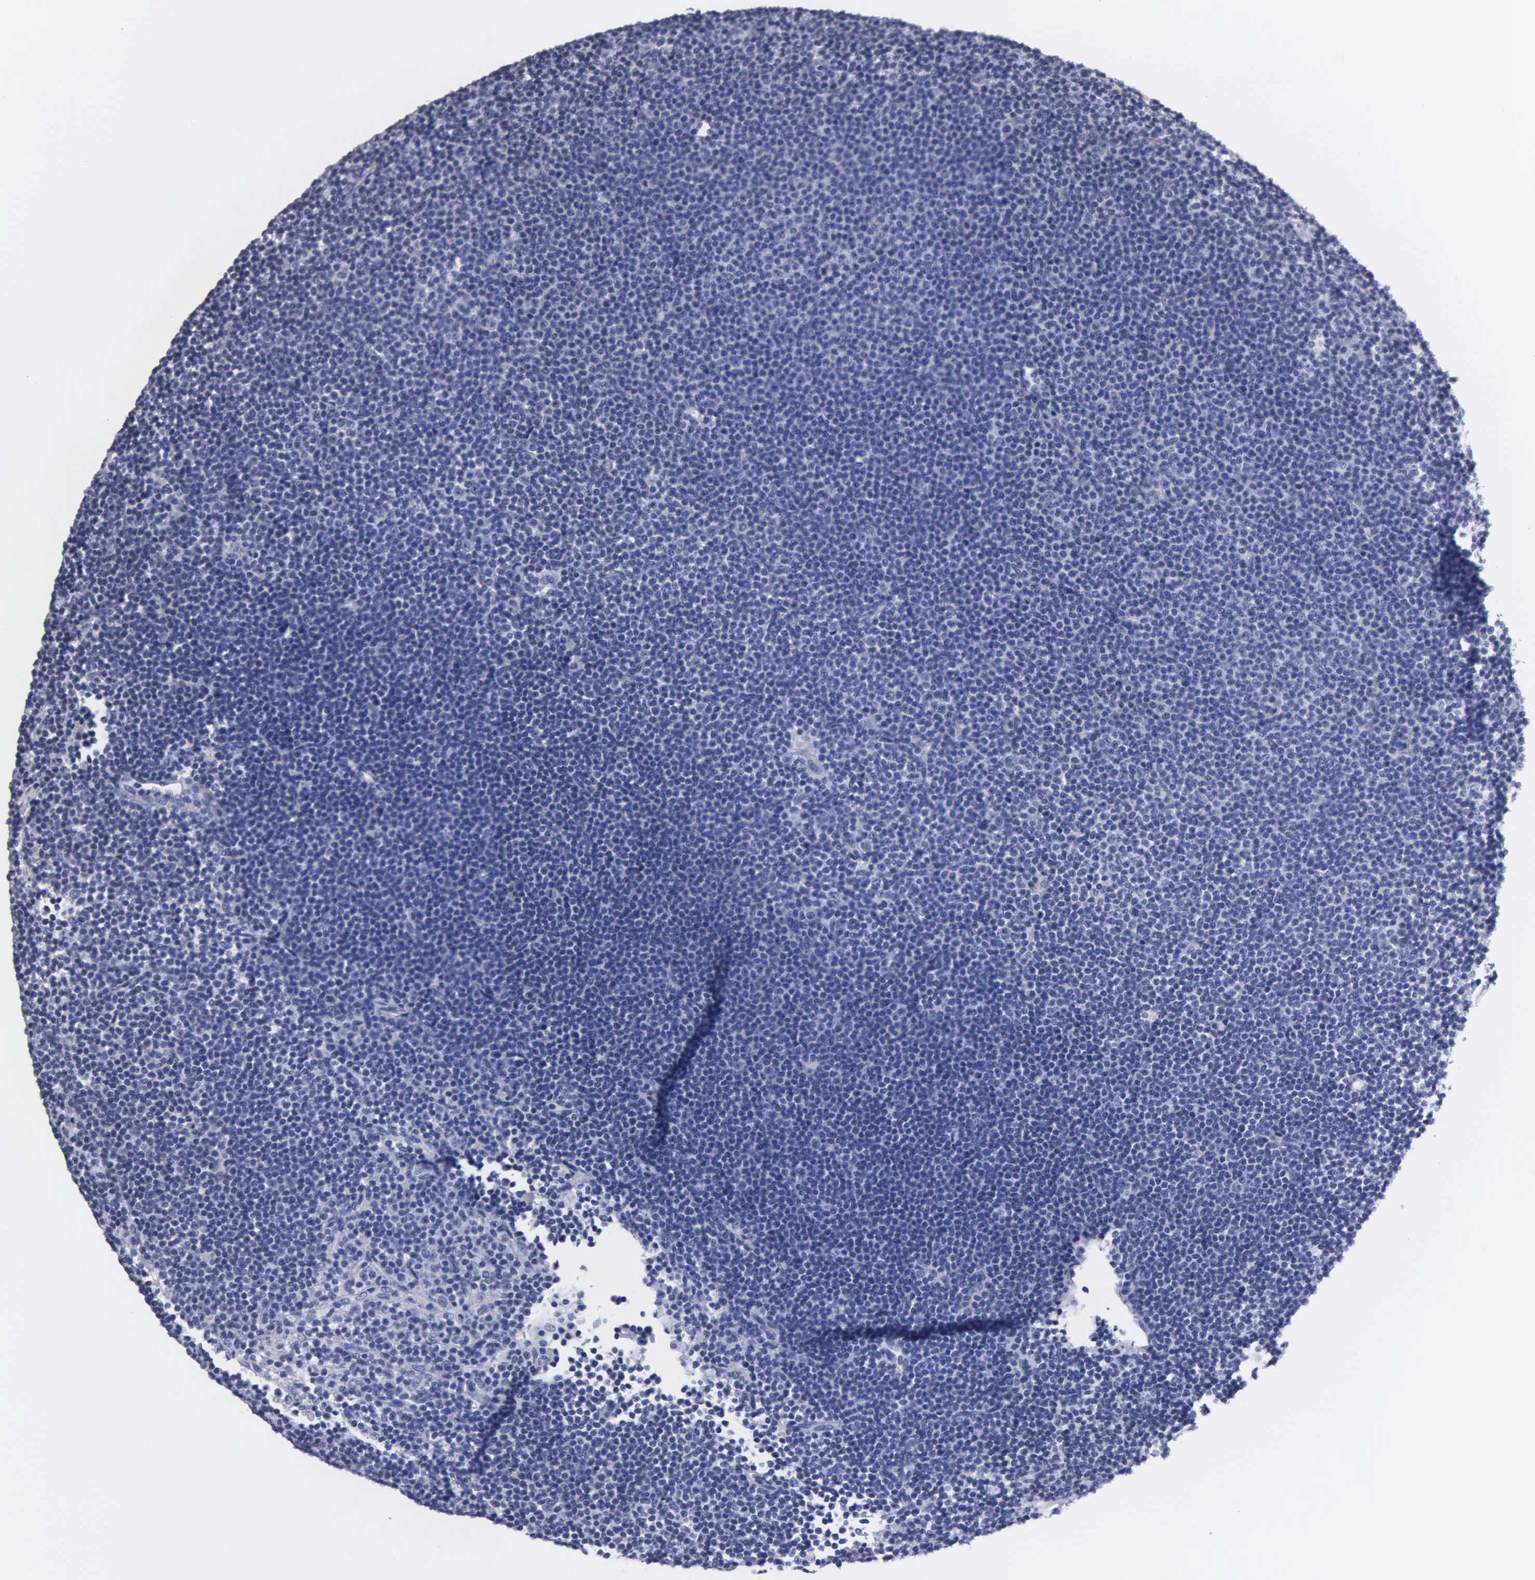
{"staining": {"intensity": "negative", "quantity": "none", "location": "none"}, "tissue": "lymphoma", "cell_type": "Tumor cells", "image_type": "cancer", "snomed": [{"axis": "morphology", "description": "Malignant lymphoma, non-Hodgkin's type, Low grade"}, {"axis": "topography", "description": "Lymph node"}], "caption": "The micrograph displays no significant staining in tumor cells of malignant lymphoma, non-Hodgkin's type (low-grade).", "gene": "UPB1", "patient": {"sex": "female", "age": 69}}